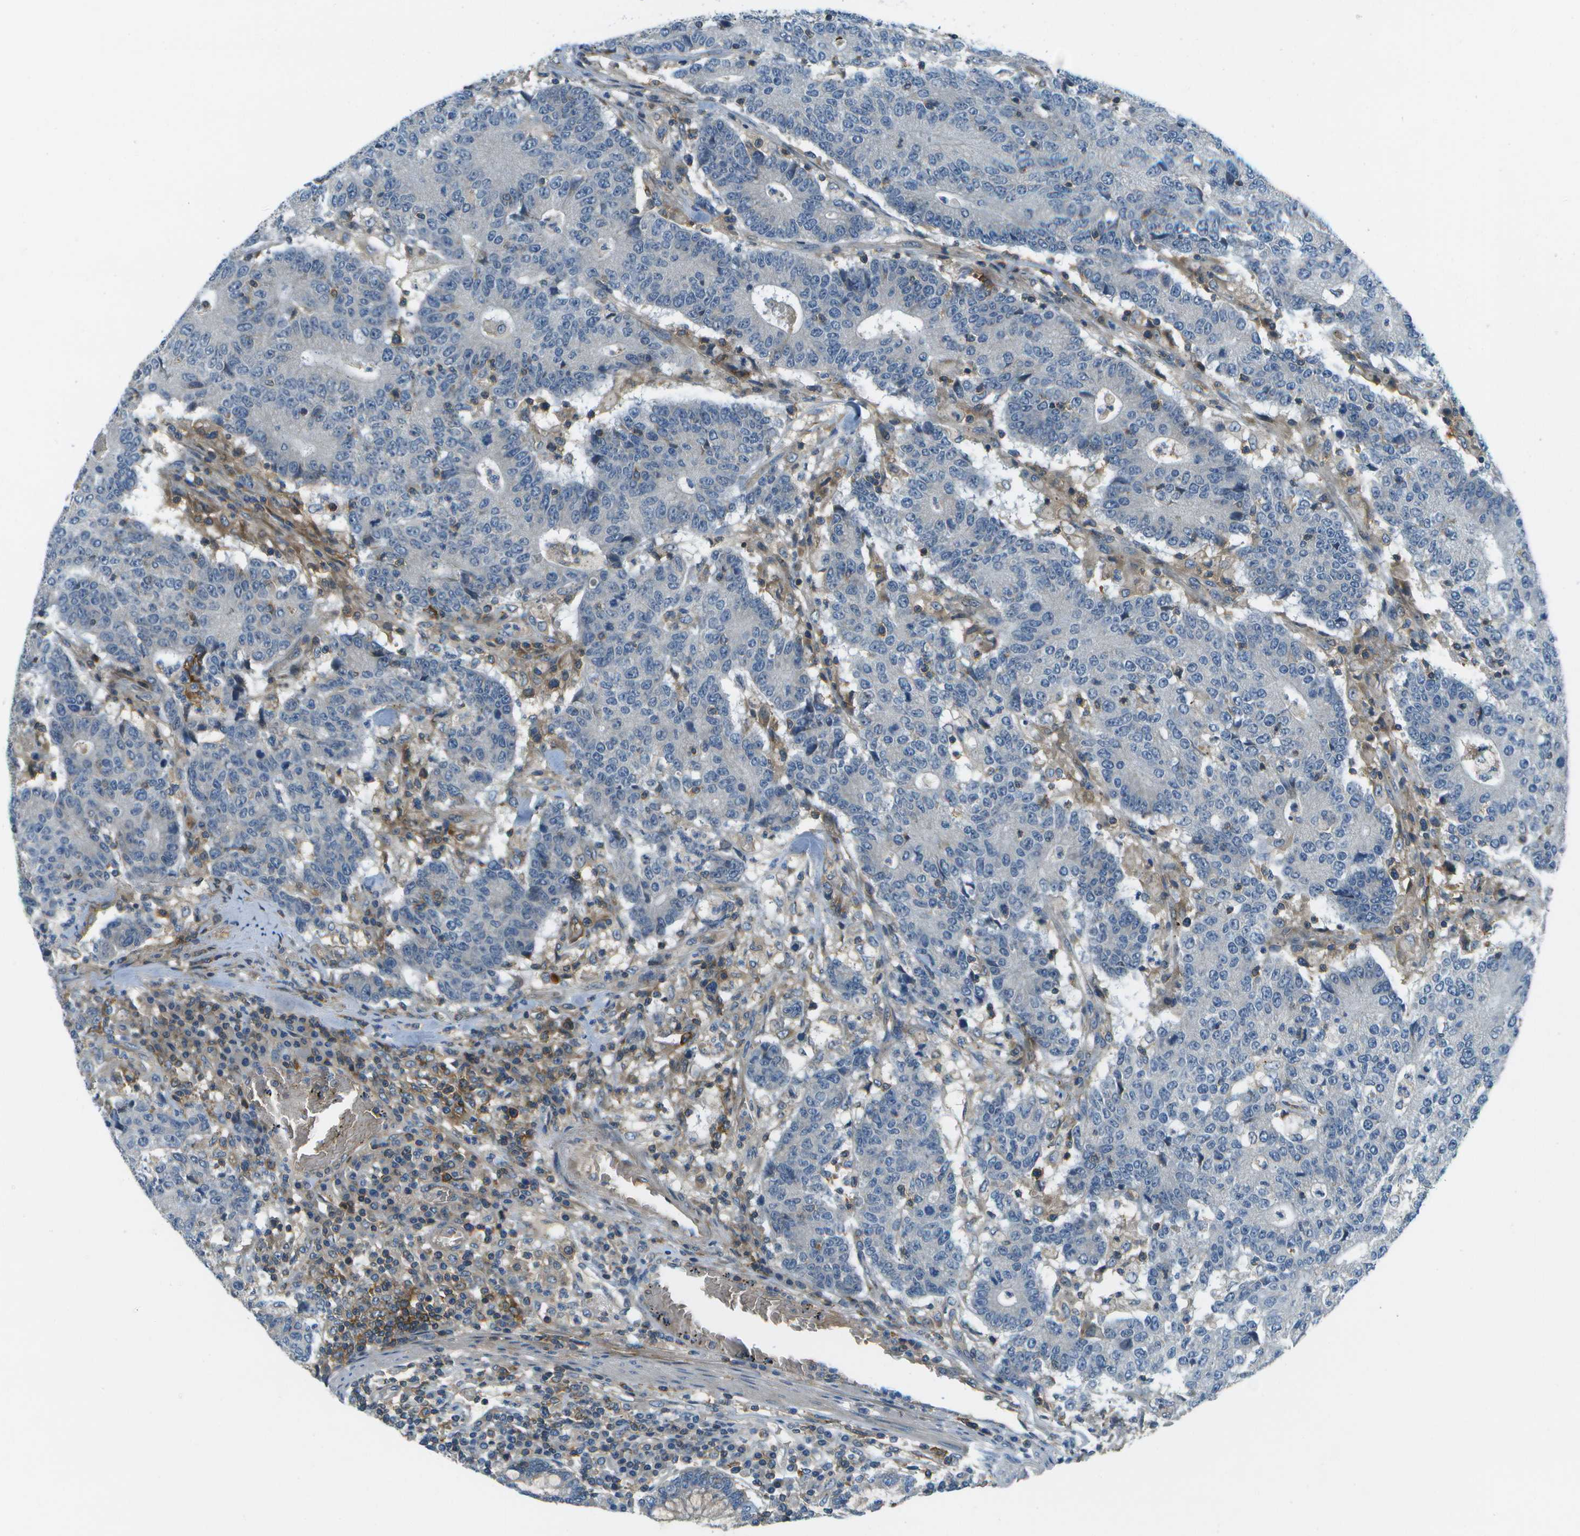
{"staining": {"intensity": "negative", "quantity": "none", "location": "none"}, "tissue": "colorectal cancer", "cell_type": "Tumor cells", "image_type": "cancer", "snomed": [{"axis": "morphology", "description": "Normal tissue, NOS"}, {"axis": "morphology", "description": "Adenocarcinoma, NOS"}, {"axis": "topography", "description": "Colon"}], "caption": "IHC of human colorectal cancer shows no expression in tumor cells.", "gene": "CTIF", "patient": {"sex": "female", "age": 75}}